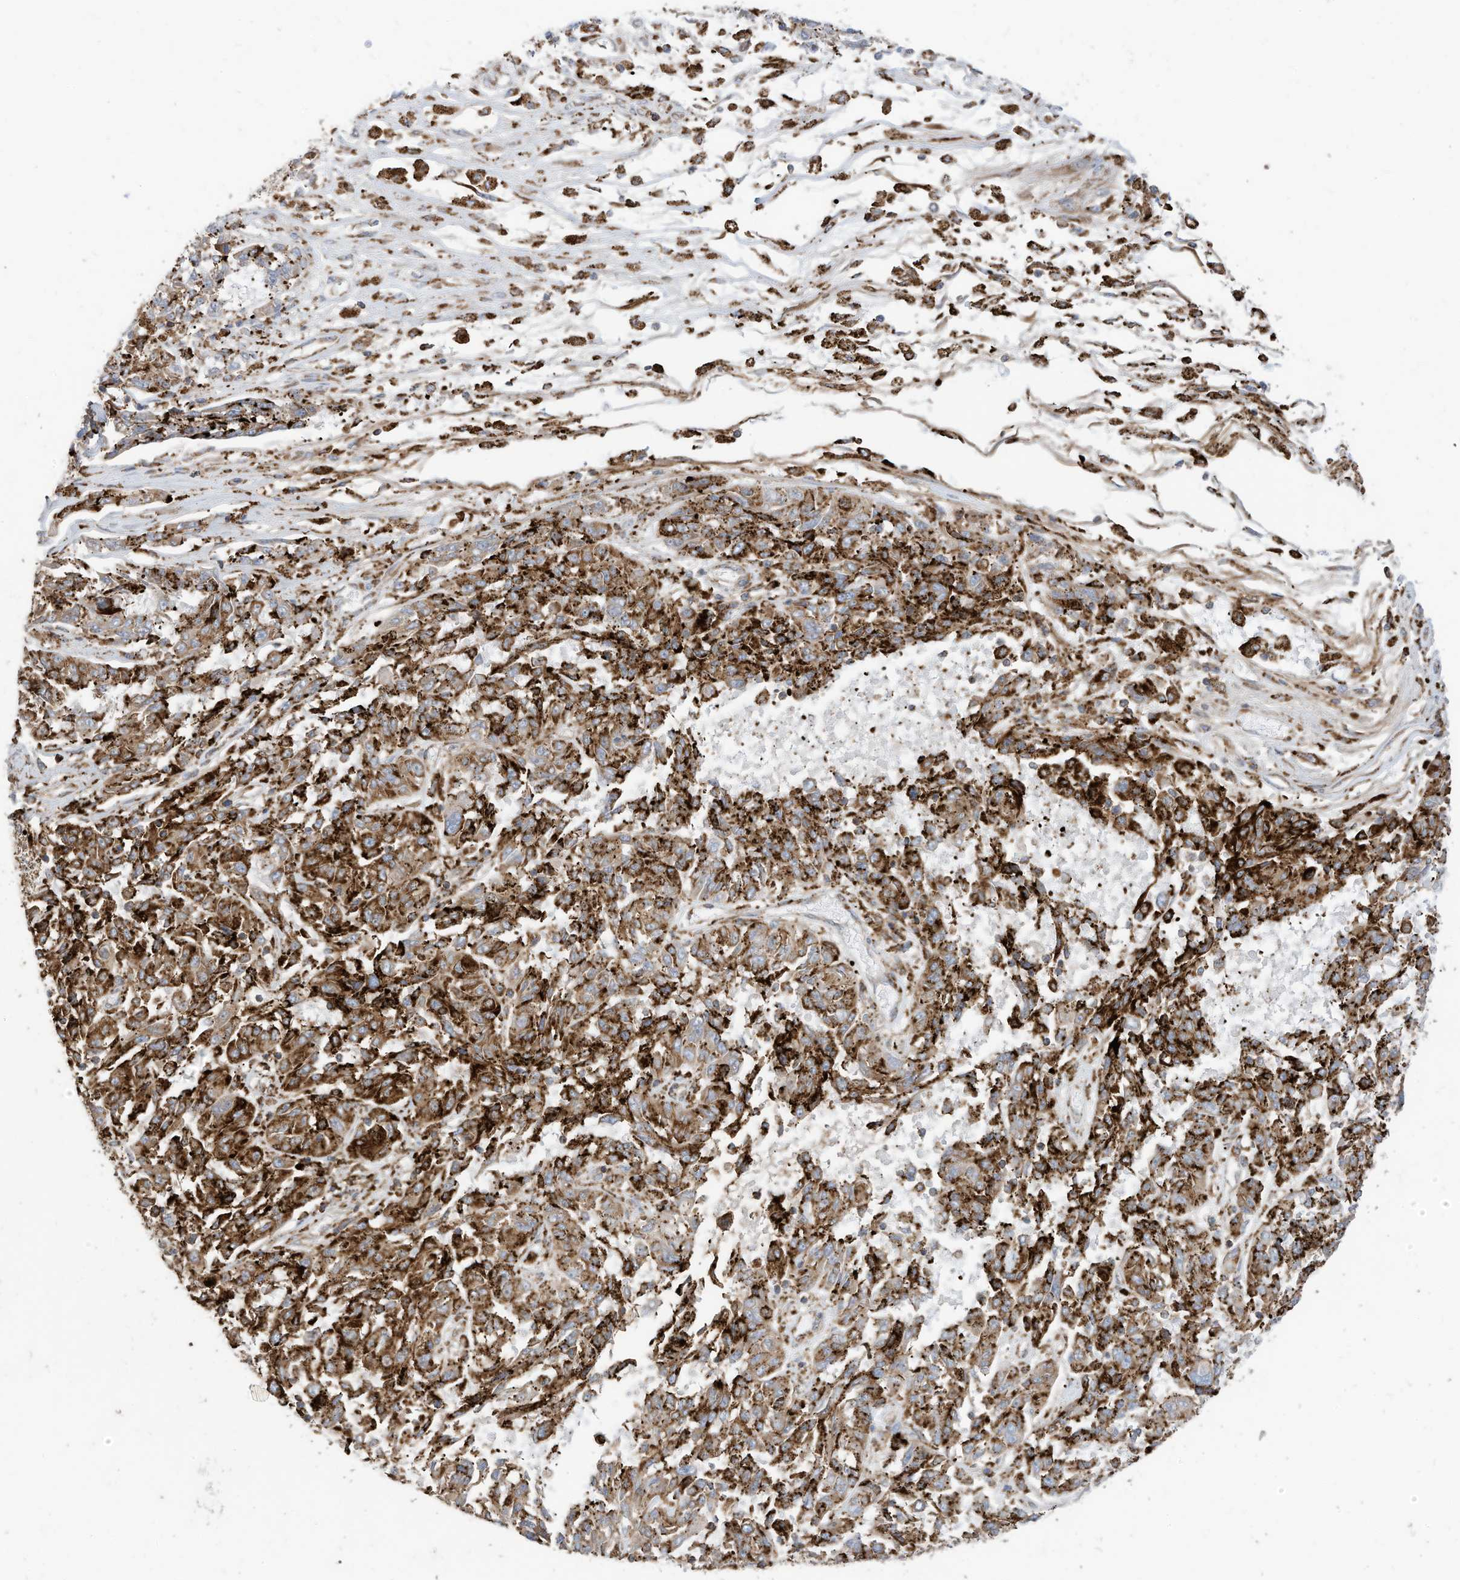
{"staining": {"intensity": "strong", "quantity": ">75%", "location": "cytoplasmic/membranous"}, "tissue": "melanoma", "cell_type": "Tumor cells", "image_type": "cancer", "snomed": [{"axis": "morphology", "description": "Malignant melanoma, NOS"}, {"axis": "topography", "description": "Skin"}], "caption": "IHC image of neoplastic tissue: human melanoma stained using IHC exhibits high levels of strong protein expression localized specifically in the cytoplasmic/membranous of tumor cells, appearing as a cytoplasmic/membranous brown color.", "gene": "TRNAU1AP", "patient": {"sex": "male", "age": 53}}